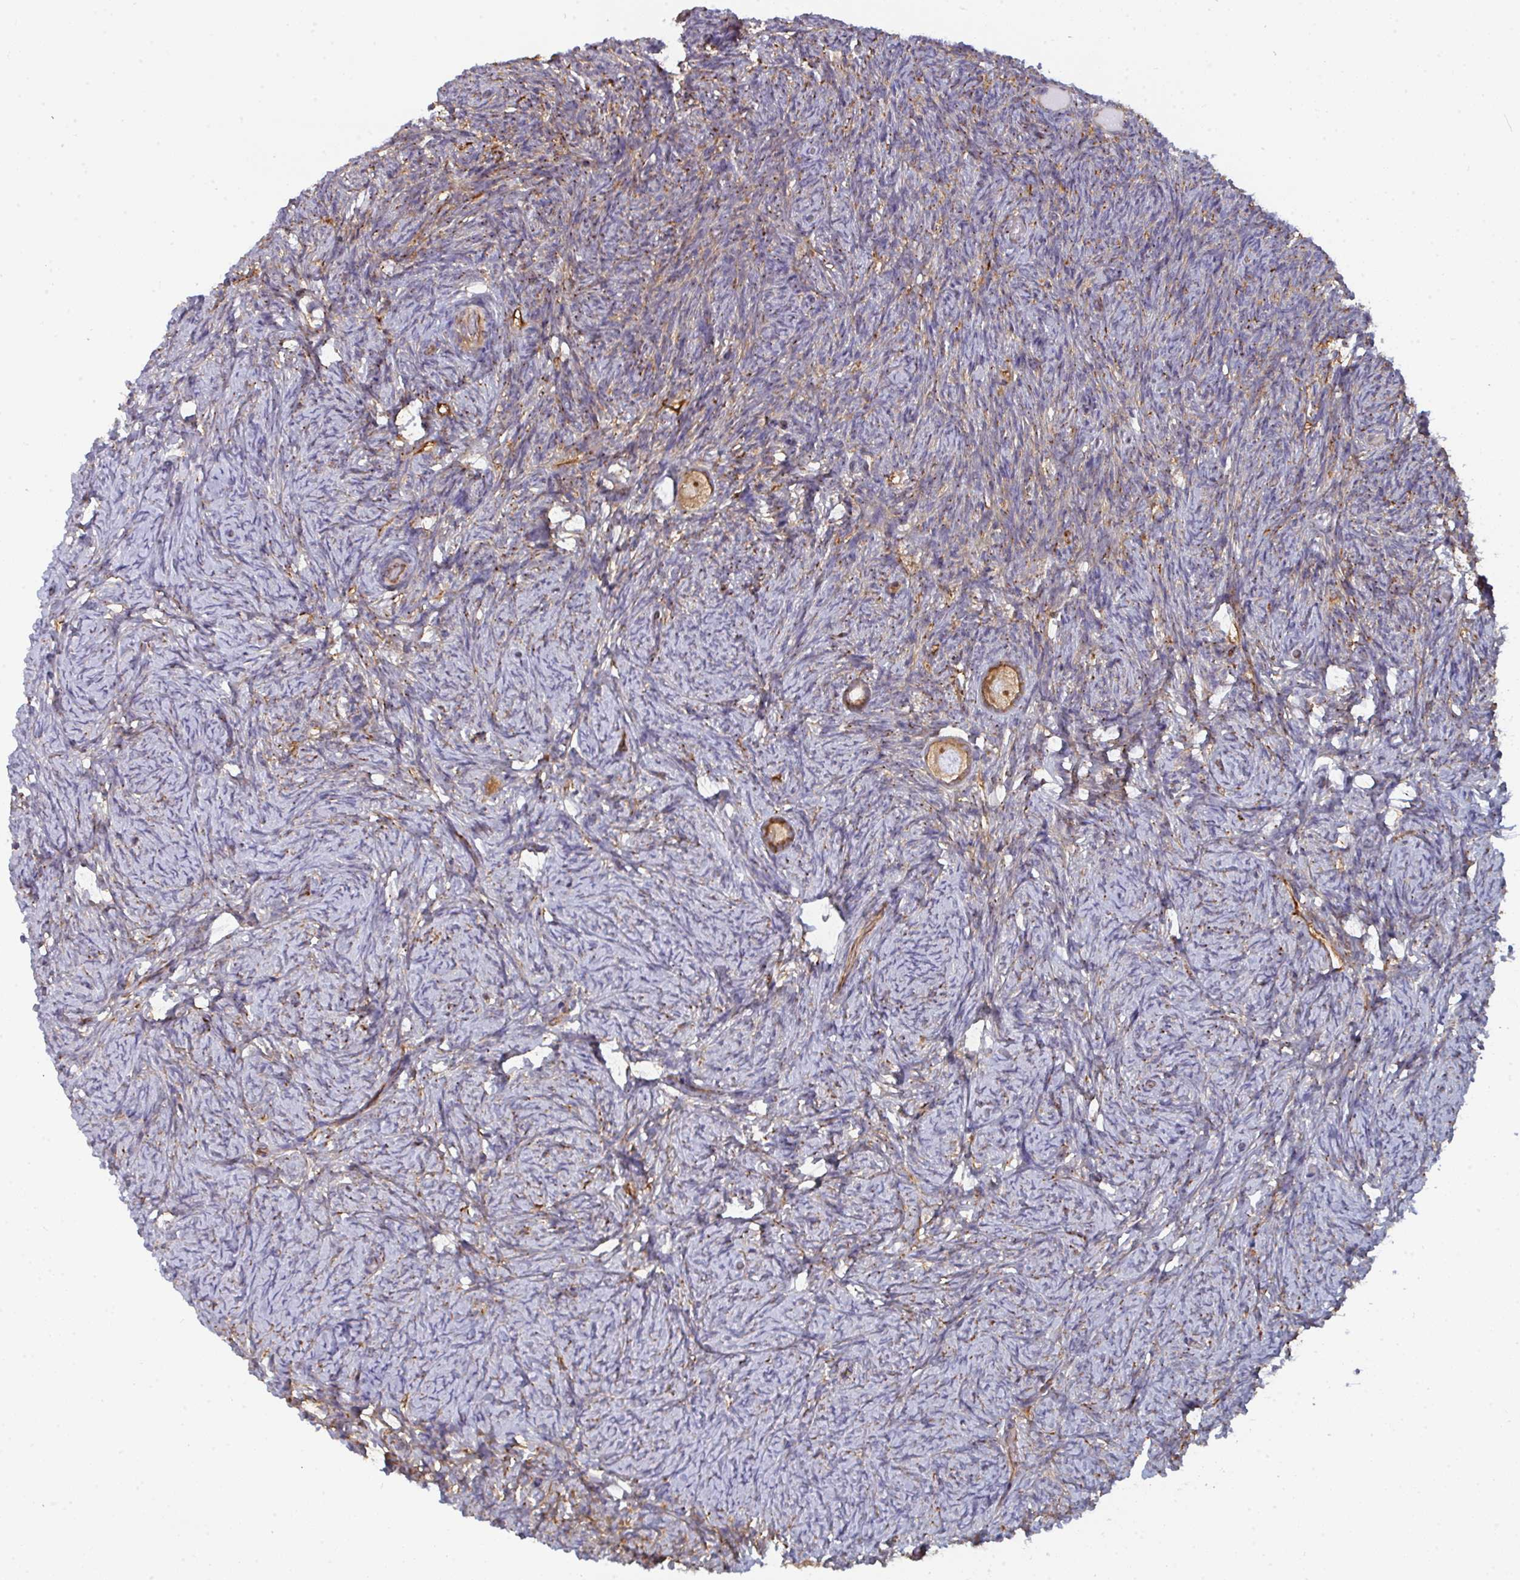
{"staining": {"intensity": "strong", "quantity": "25%-75%", "location": "cytoplasmic/membranous"}, "tissue": "ovary", "cell_type": "Follicle cells", "image_type": "normal", "snomed": [{"axis": "morphology", "description": "Normal tissue, NOS"}, {"axis": "topography", "description": "Ovary"}], "caption": "A high amount of strong cytoplasmic/membranous positivity is appreciated in approximately 25%-75% of follicle cells in normal ovary. Ihc stains the protein of interest in brown and the nuclei are stained blue.", "gene": "DYNC1I2", "patient": {"sex": "female", "age": 34}}